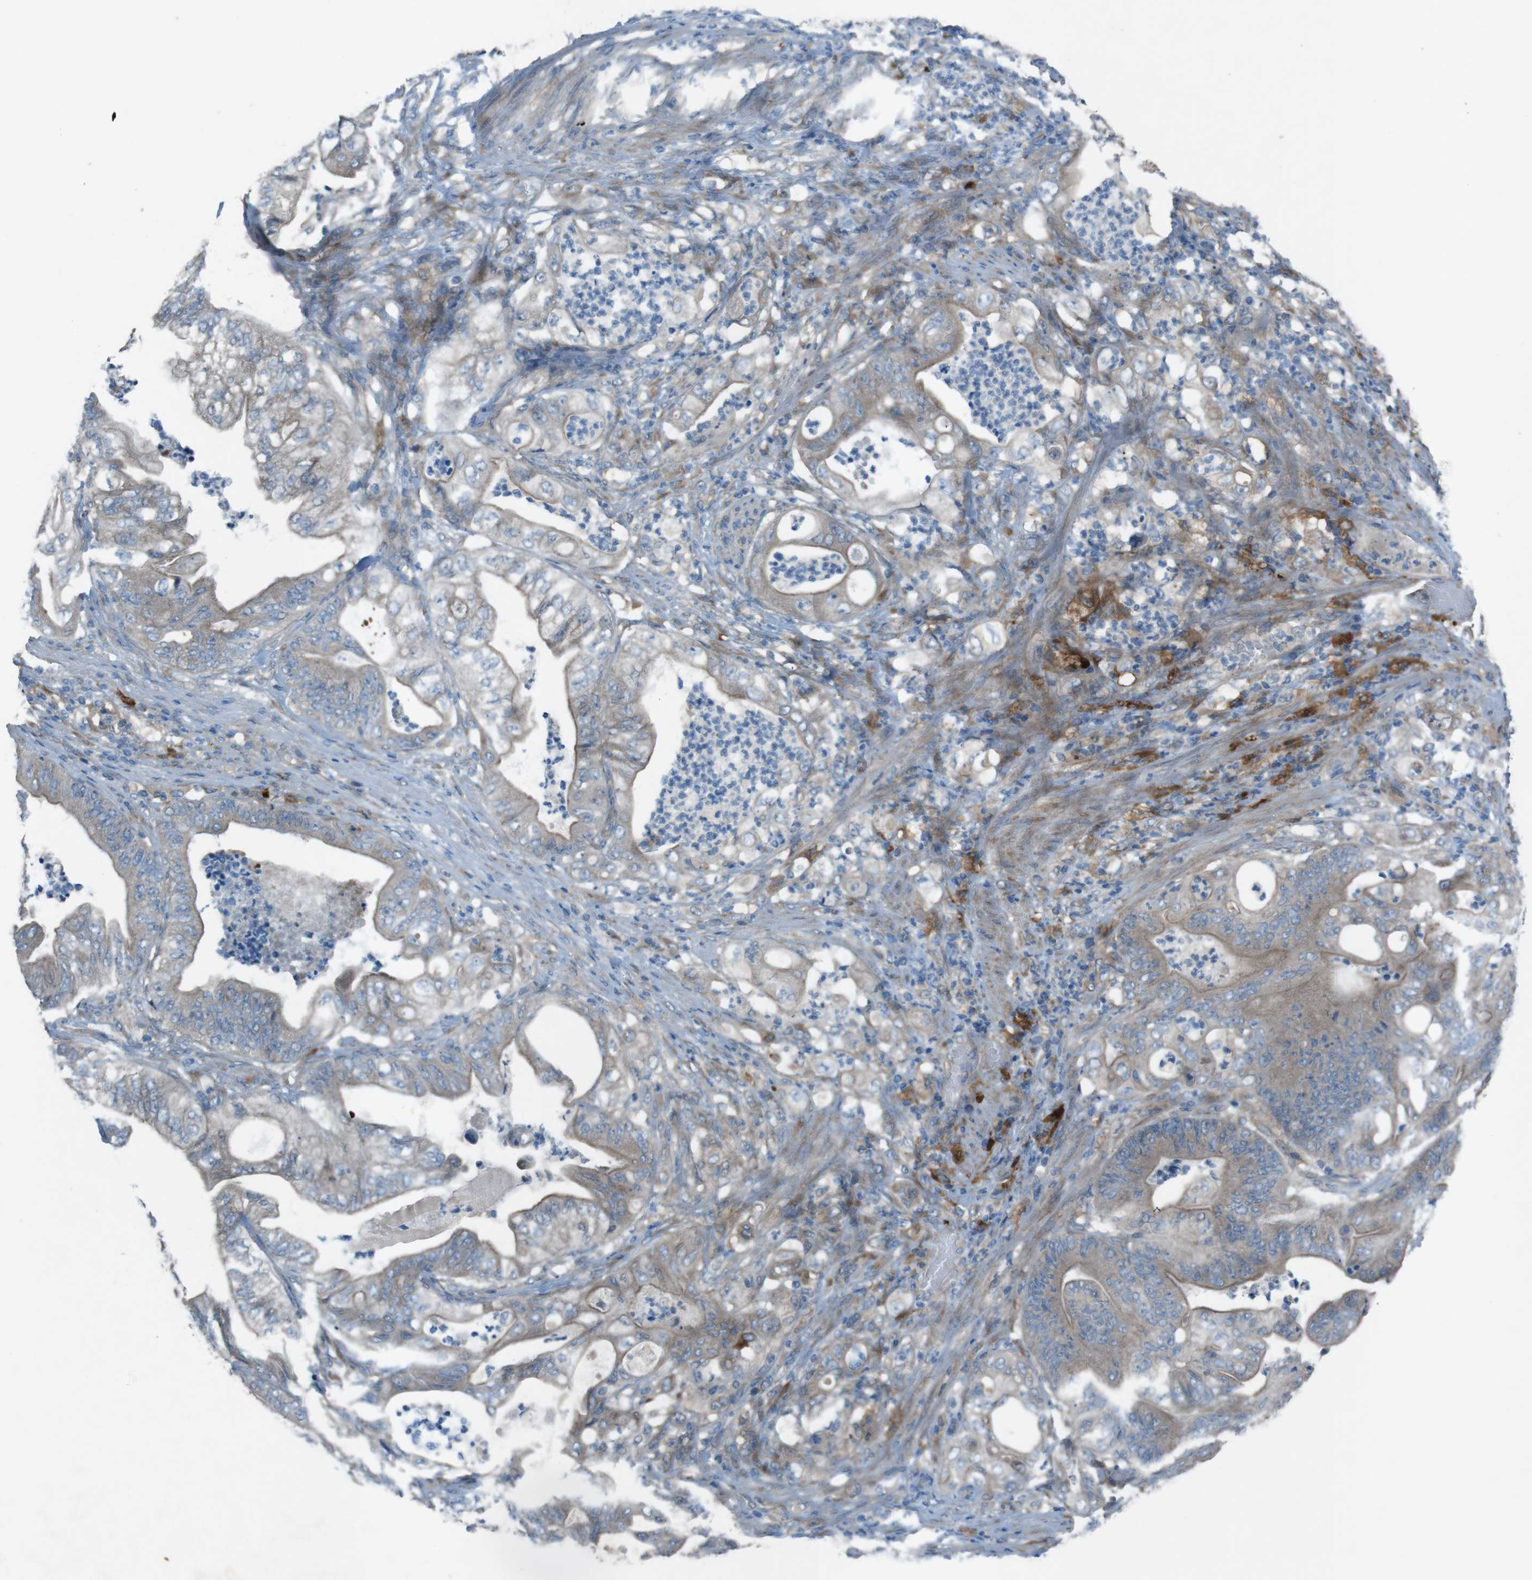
{"staining": {"intensity": "weak", "quantity": ">75%", "location": "cytoplasmic/membranous"}, "tissue": "stomach cancer", "cell_type": "Tumor cells", "image_type": "cancer", "snomed": [{"axis": "morphology", "description": "Adenocarcinoma, NOS"}, {"axis": "topography", "description": "Stomach"}], "caption": "Stomach cancer was stained to show a protein in brown. There is low levels of weak cytoplasmic/membranous expression in approximately >75% of tumor cells.", "gene": "TMEM41B", "patient": {"sex": "female", "age": 73}}